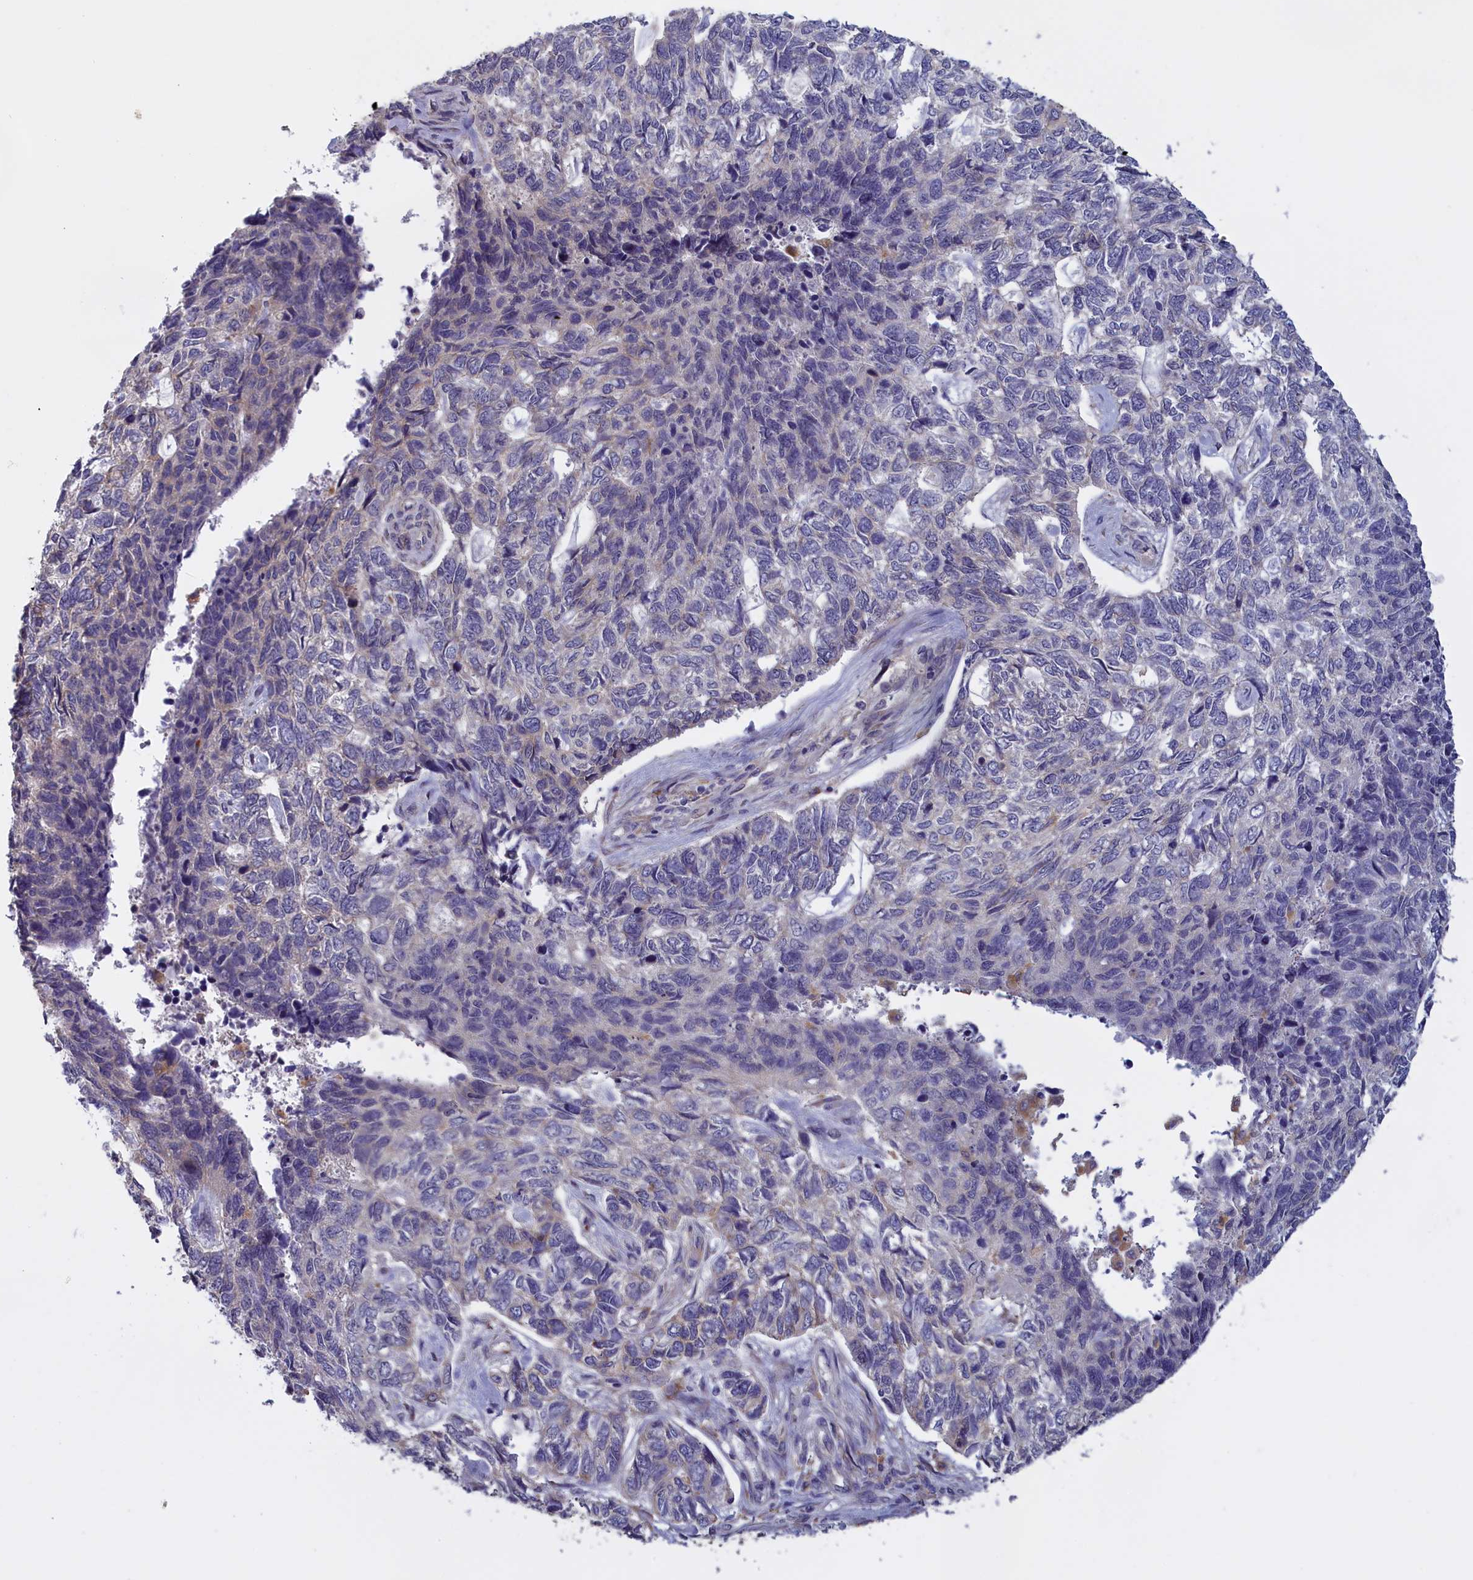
{"staining": {"intensity": "negative", "quantity": "none", "location": "none"}, "tissue": "skin cancer", "cell_type": "Tumor cells", "image_type": "cancer", "snomed": [{"axis": "morphology", "description": "Basal cell carcinoma"}, {"axis": "topography", "description": "Skin"}], "caption": "This is an immunohistochemistry (IHC) histopathology image of human skin cancer (basal cell carcinoma). There is no positivity in tumor cells.", "gene": "COL19A1", "patient": {"sex": "female", "age": 65}}